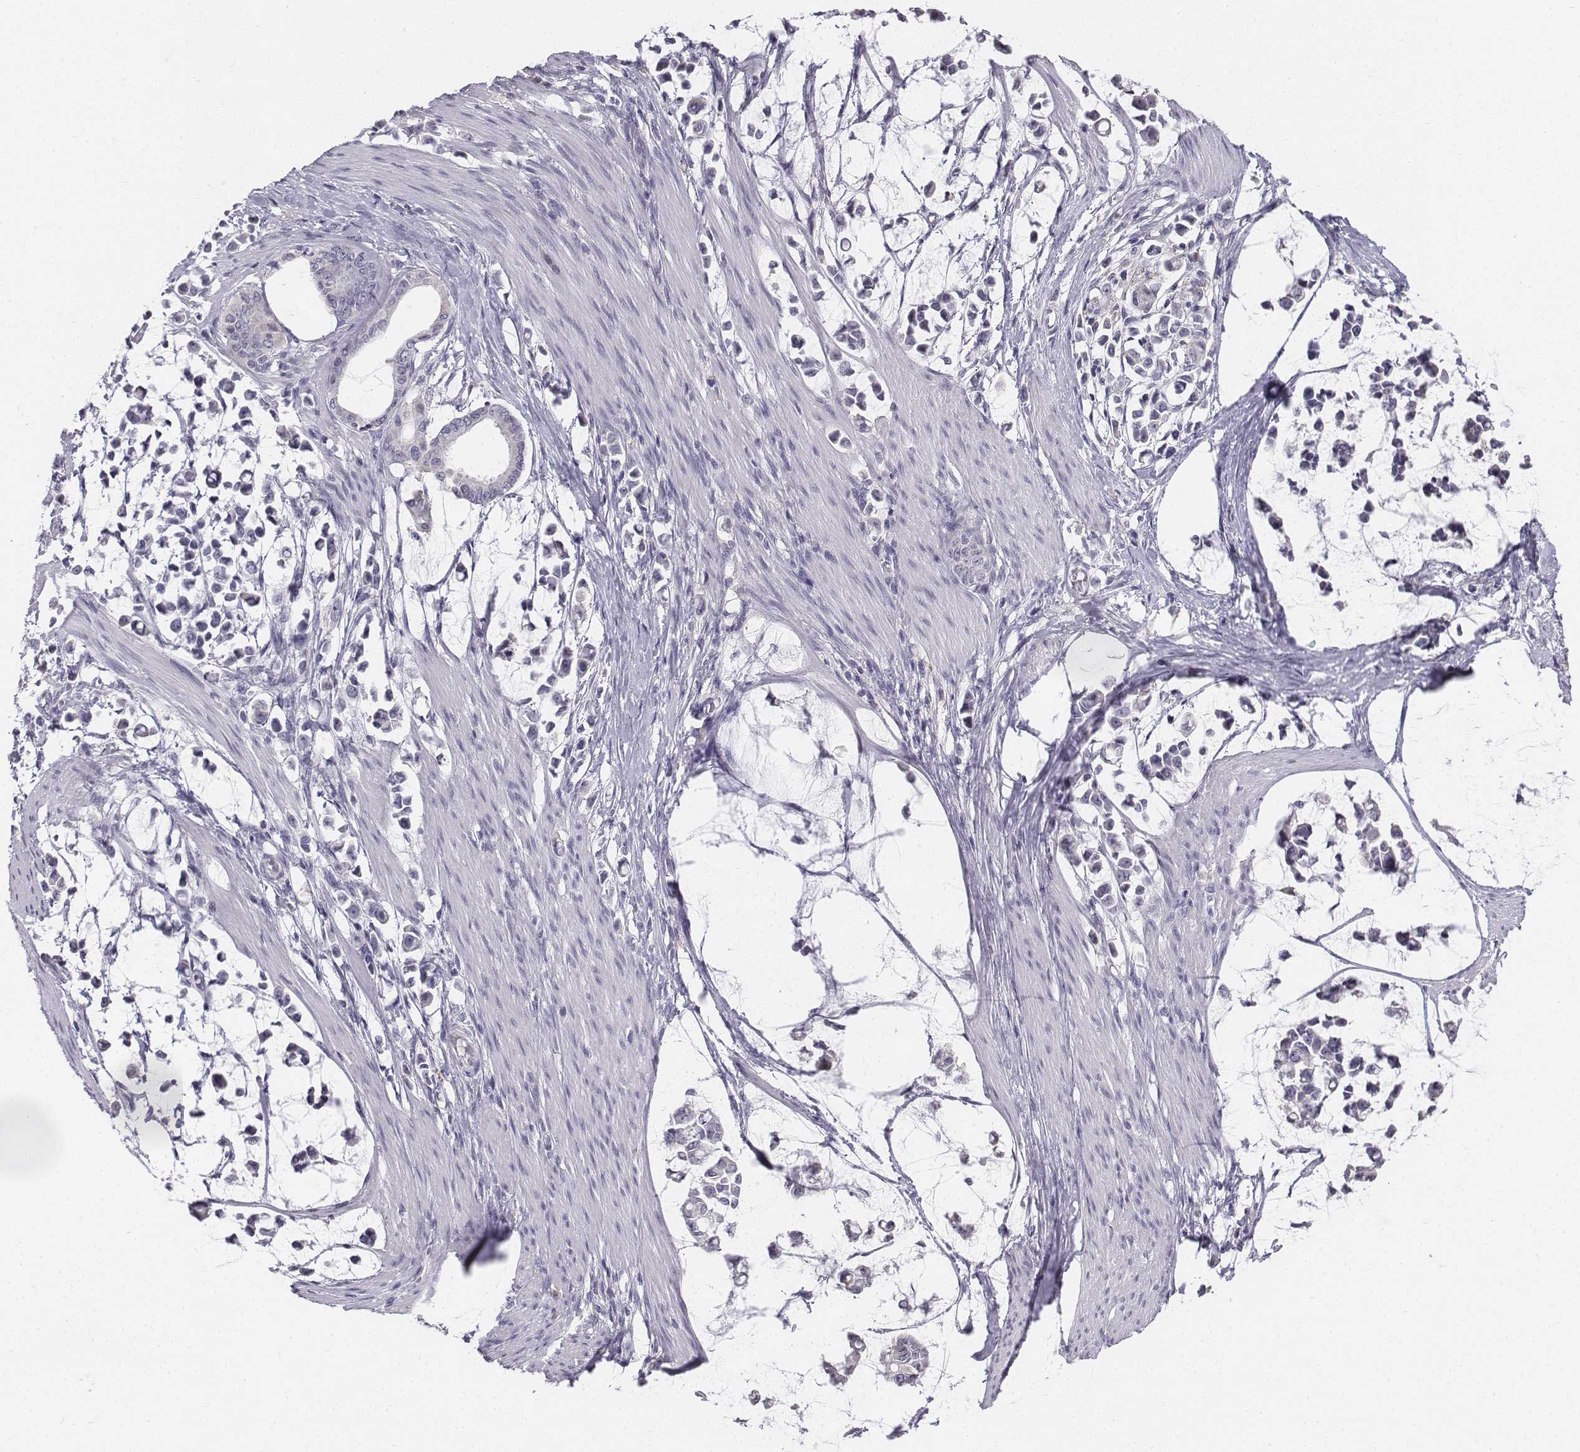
{"staining": {"intensity": "negative", "quantity": "none", "location": "none"}, "tissue": "stomach cancer", "cell_type": "Tumor cells", "image_type": "cancer", "snomed": [{"axis": "morphology", "description": "Adenocarcinoma, NOS"}, {"axis": "topography", "description": "Stomach"}], "caption": "DAB (3,3'-diaminobenzidine) immunohistochemical staining of adenocarcinoma (stomach) exhibits no significant positivity in tumor cells.", "gene": "PENK", "patient": {"sex": "male", "age": 82}}